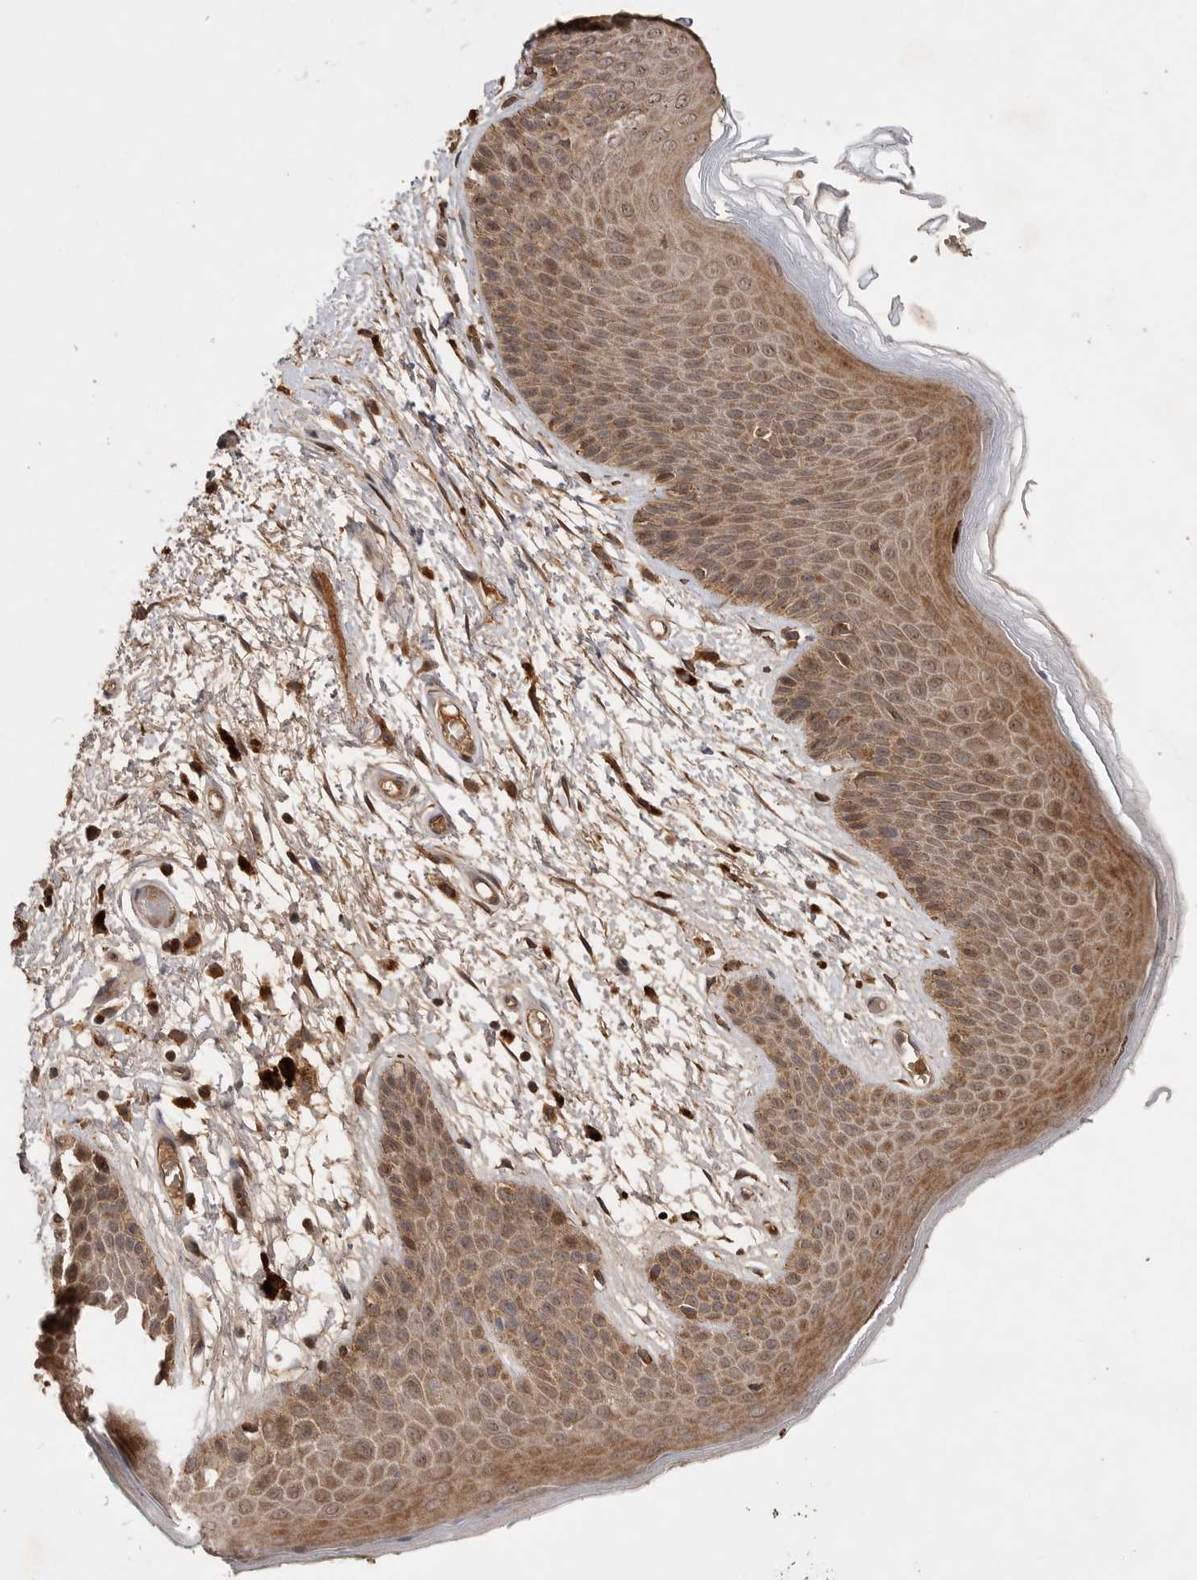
{"staining": {"intensity": "moderate", "quantity": ">75%", "location": "cytoplasmic/membranous"}, "tissue": "skin", "cell_type": "Epidermal cells", "image_type": "normal", "snomed": [{"axis": "morphology", "description": "Normal tissue, NOS"}, {"axis": "topography", "description": "Anal"}], "caption": "About >75% of epidermal cells in normal human skin reveal moderate cytoplasmic/membranous protein staining as visualized by brown immunohistochemical staining.", "gene": "VN1R4", "patient": {"sex": "male", "age": 74}}